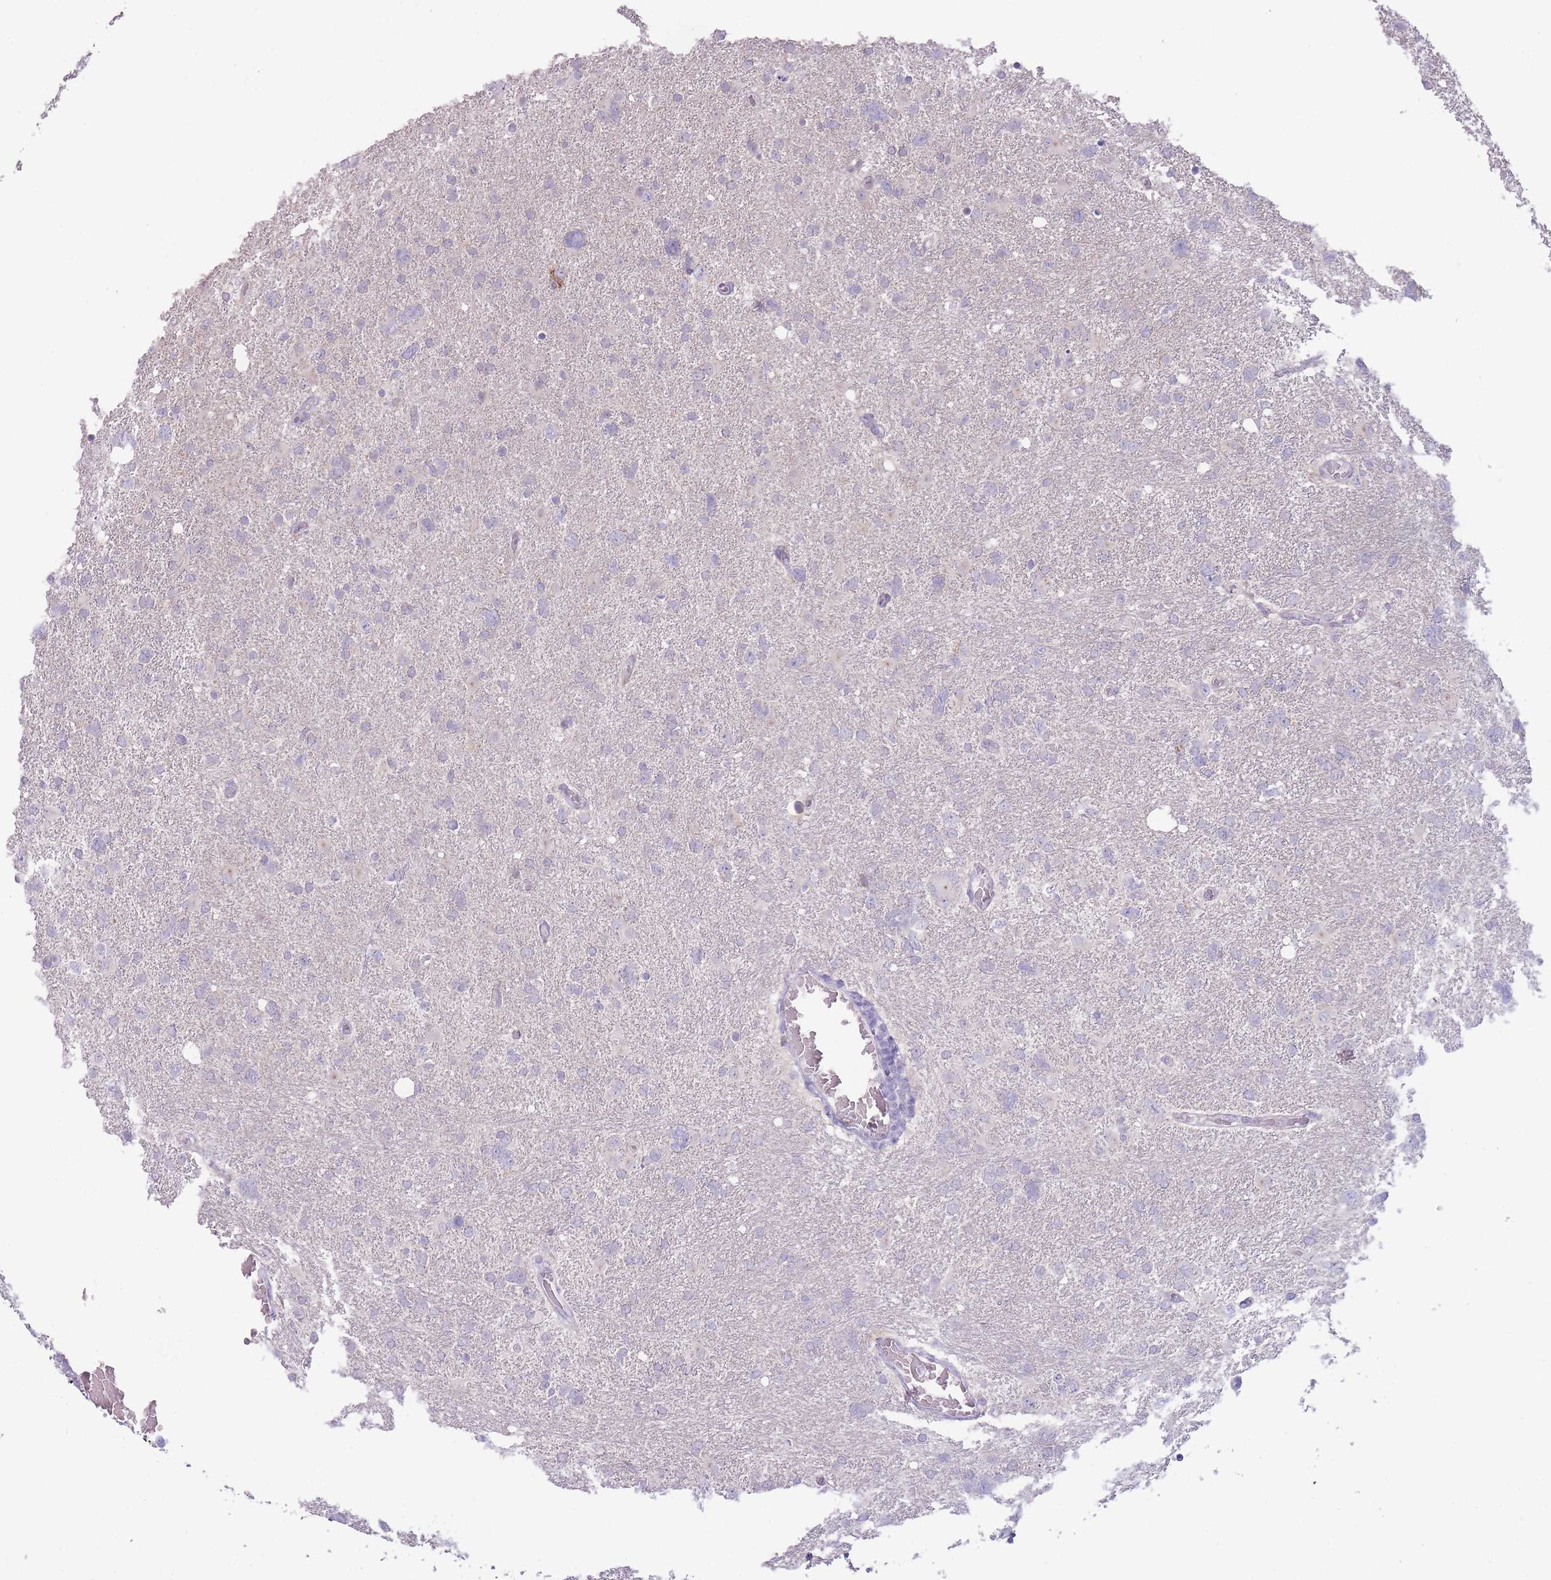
{"staining": {"intensity": "negative", "quantity": "none", "location": "none"}, "tissue": "glioma", "cell_type": "Tumor cells", "image_type": "cancer", "snomed": [{"axis": "morphology", "description": "Glioma, malignant, High grade"}, {"axis": "topography", "description": "Brain"}], "caption": "Photomicrograph shows no protein expression in tumor cells of high-grade glioma (malignant) tissue.", "gene": "DCANP1", "patient": {"sex": "male", "age": 61}}